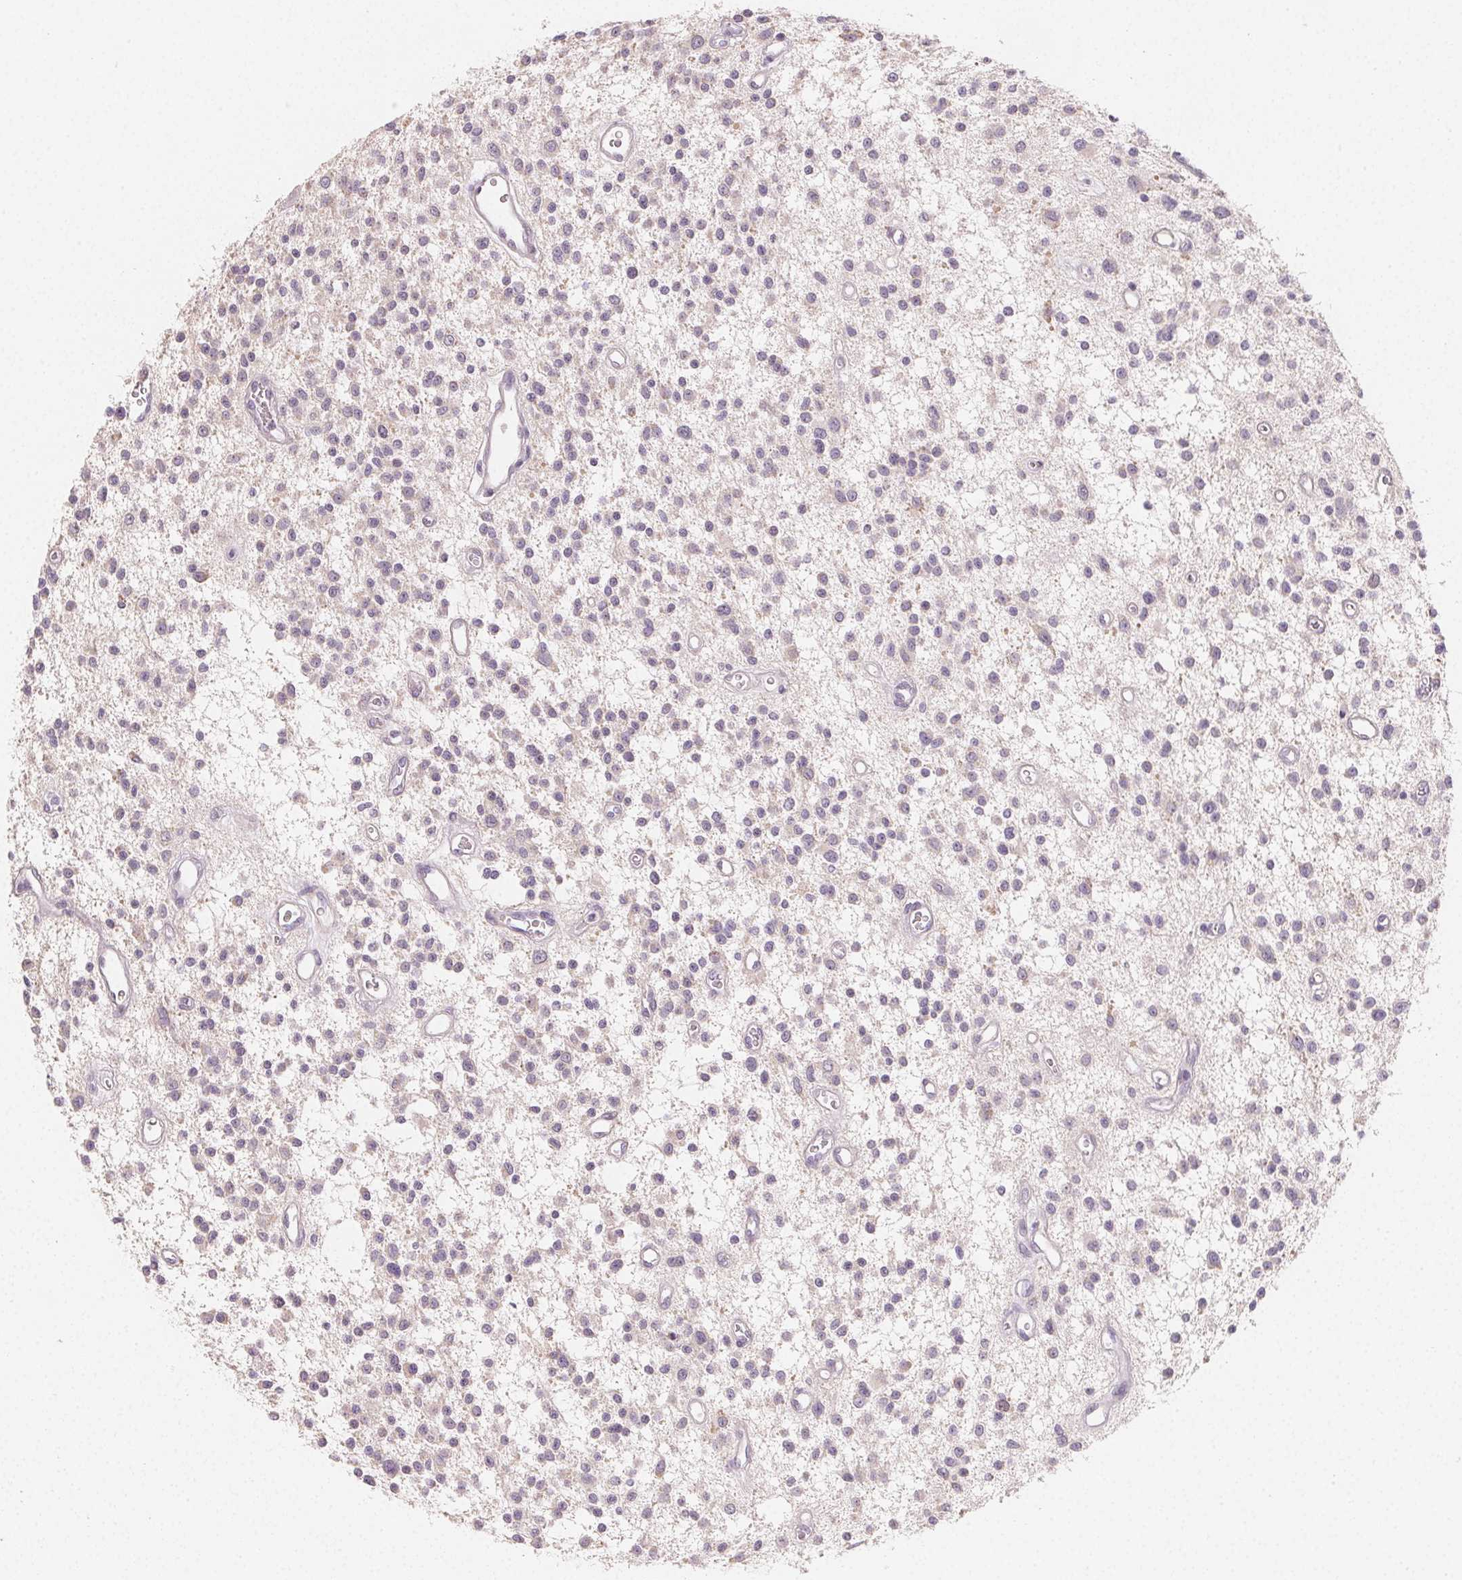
{"staining": {"intensity": "negative", "quantity": "none", "location": "none"}, "tissue": "glioma", "cell_type": "Tumor cells", "image_type": "cancer", "snomed": [{"axis": "morphology", "description": "Glioma, malignant, Low grade"}, {"axis": "topography", "description": "Brain"}], "caption": "Immunohistochemical staining of glioma shows no significant staining in tumor cells.", "gene": "MYBL1", "patient": {"sex": "male", "age": 43}}